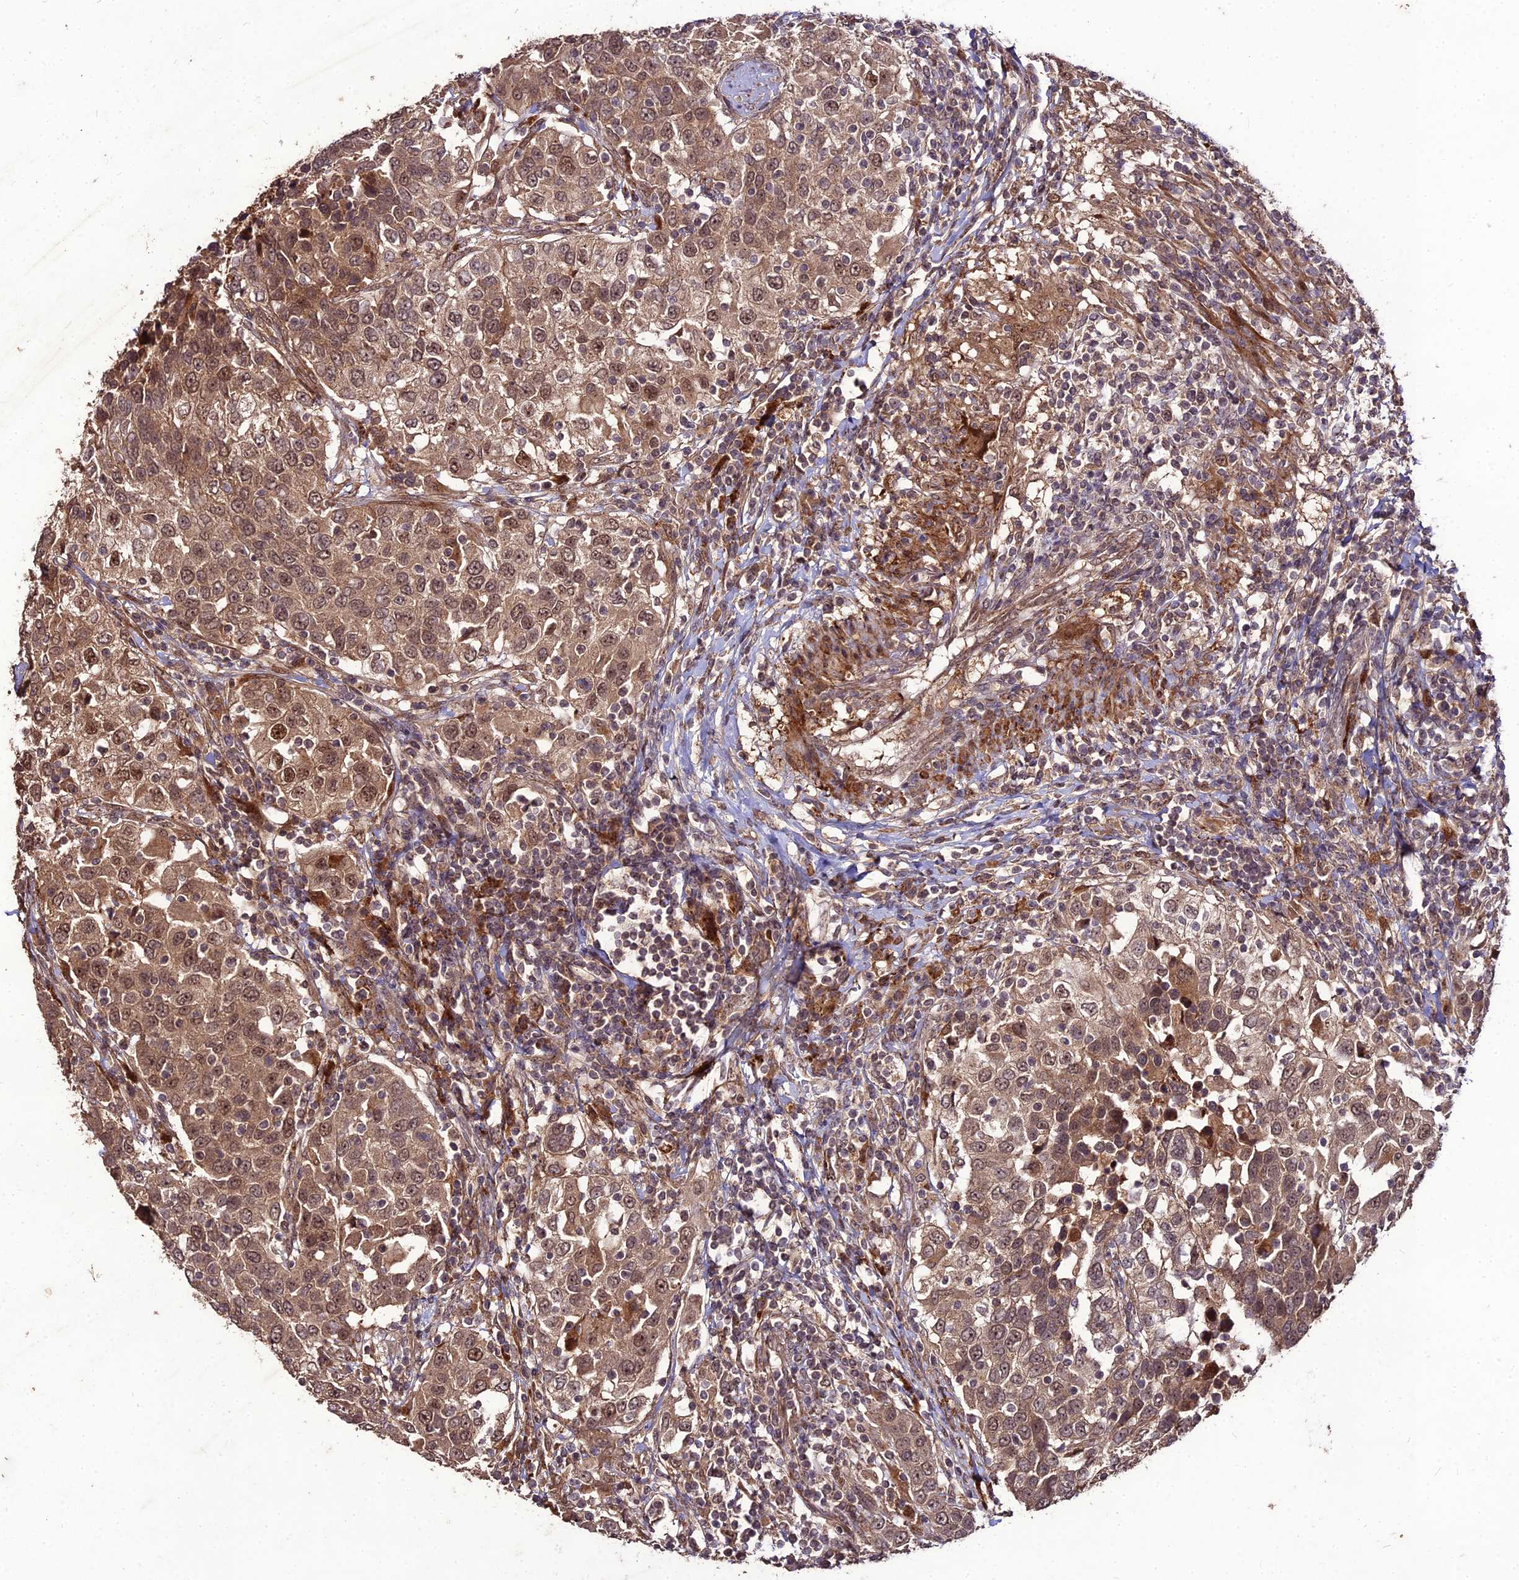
{"staining": {"intensity": "moderate", "quantity": ">75%", "location": "cytoplasmic/membranous,nuclear"}, "tissue": "urothelial cancer", "cell_type": "Tumor cells", "image_type": "cancer", "snomed": [{"axis": "morphology", "description": "Urothelial carcinoma, High grade"}, {"axis": "topography", "description": "Urinary bladder"}], "caption": "Urothelial carcinoma (high-grade) was stained to show a protein in brown. There is medium levels of moderate cytoplasmic/membranous and nuclear positivity in approximately >75% of tumor cells.", "gene": "ZNF766", "patient": {"sex": "female", "age": 80}}